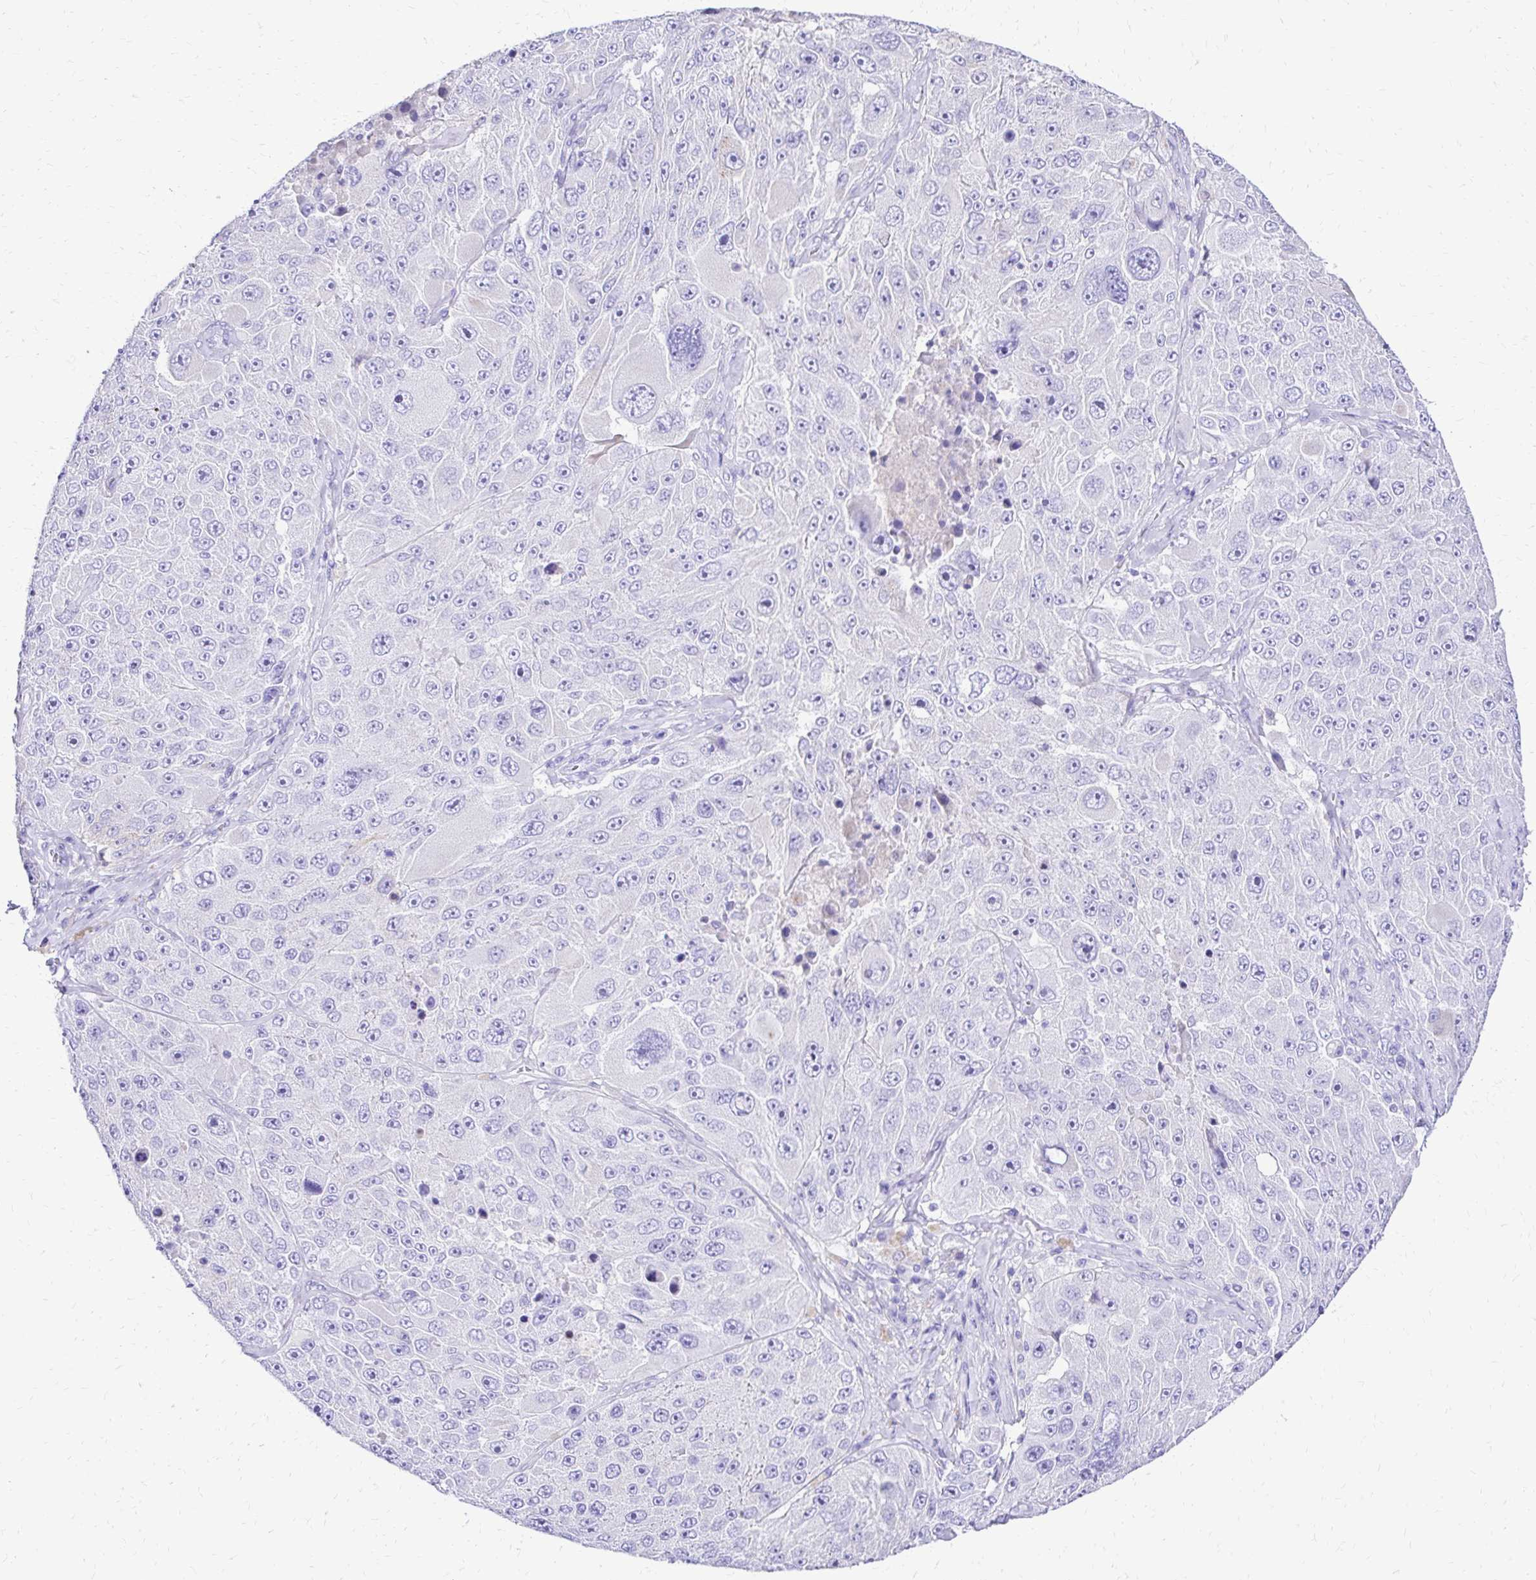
{"staining": {"intensity": "negative", "quantity": "none", "location": "none"}, "tissue": "melanoma", "cell_type": "Tumor cells", "image_type": "cancer", "snomed": [{"axis": "morphology", "description": "Malignant melanoma, Metastatic site"}, {"axis": "topography", "description": "Lymph node"}], "caption": "An IHC micrograph of malignant melanoma (metastatic site) is shown. There is no staining in tumor cells of malignant melanoma (metastatic site). (Stains: DAB (3,3'-diaminobenzidine) immunohistochemistry (IHC) with hematoxylin counter stain, Microscopy: brightfield microscopy at high magnification).", "gene": "S100G", "patient": {"sex": "male", "age": 62}}